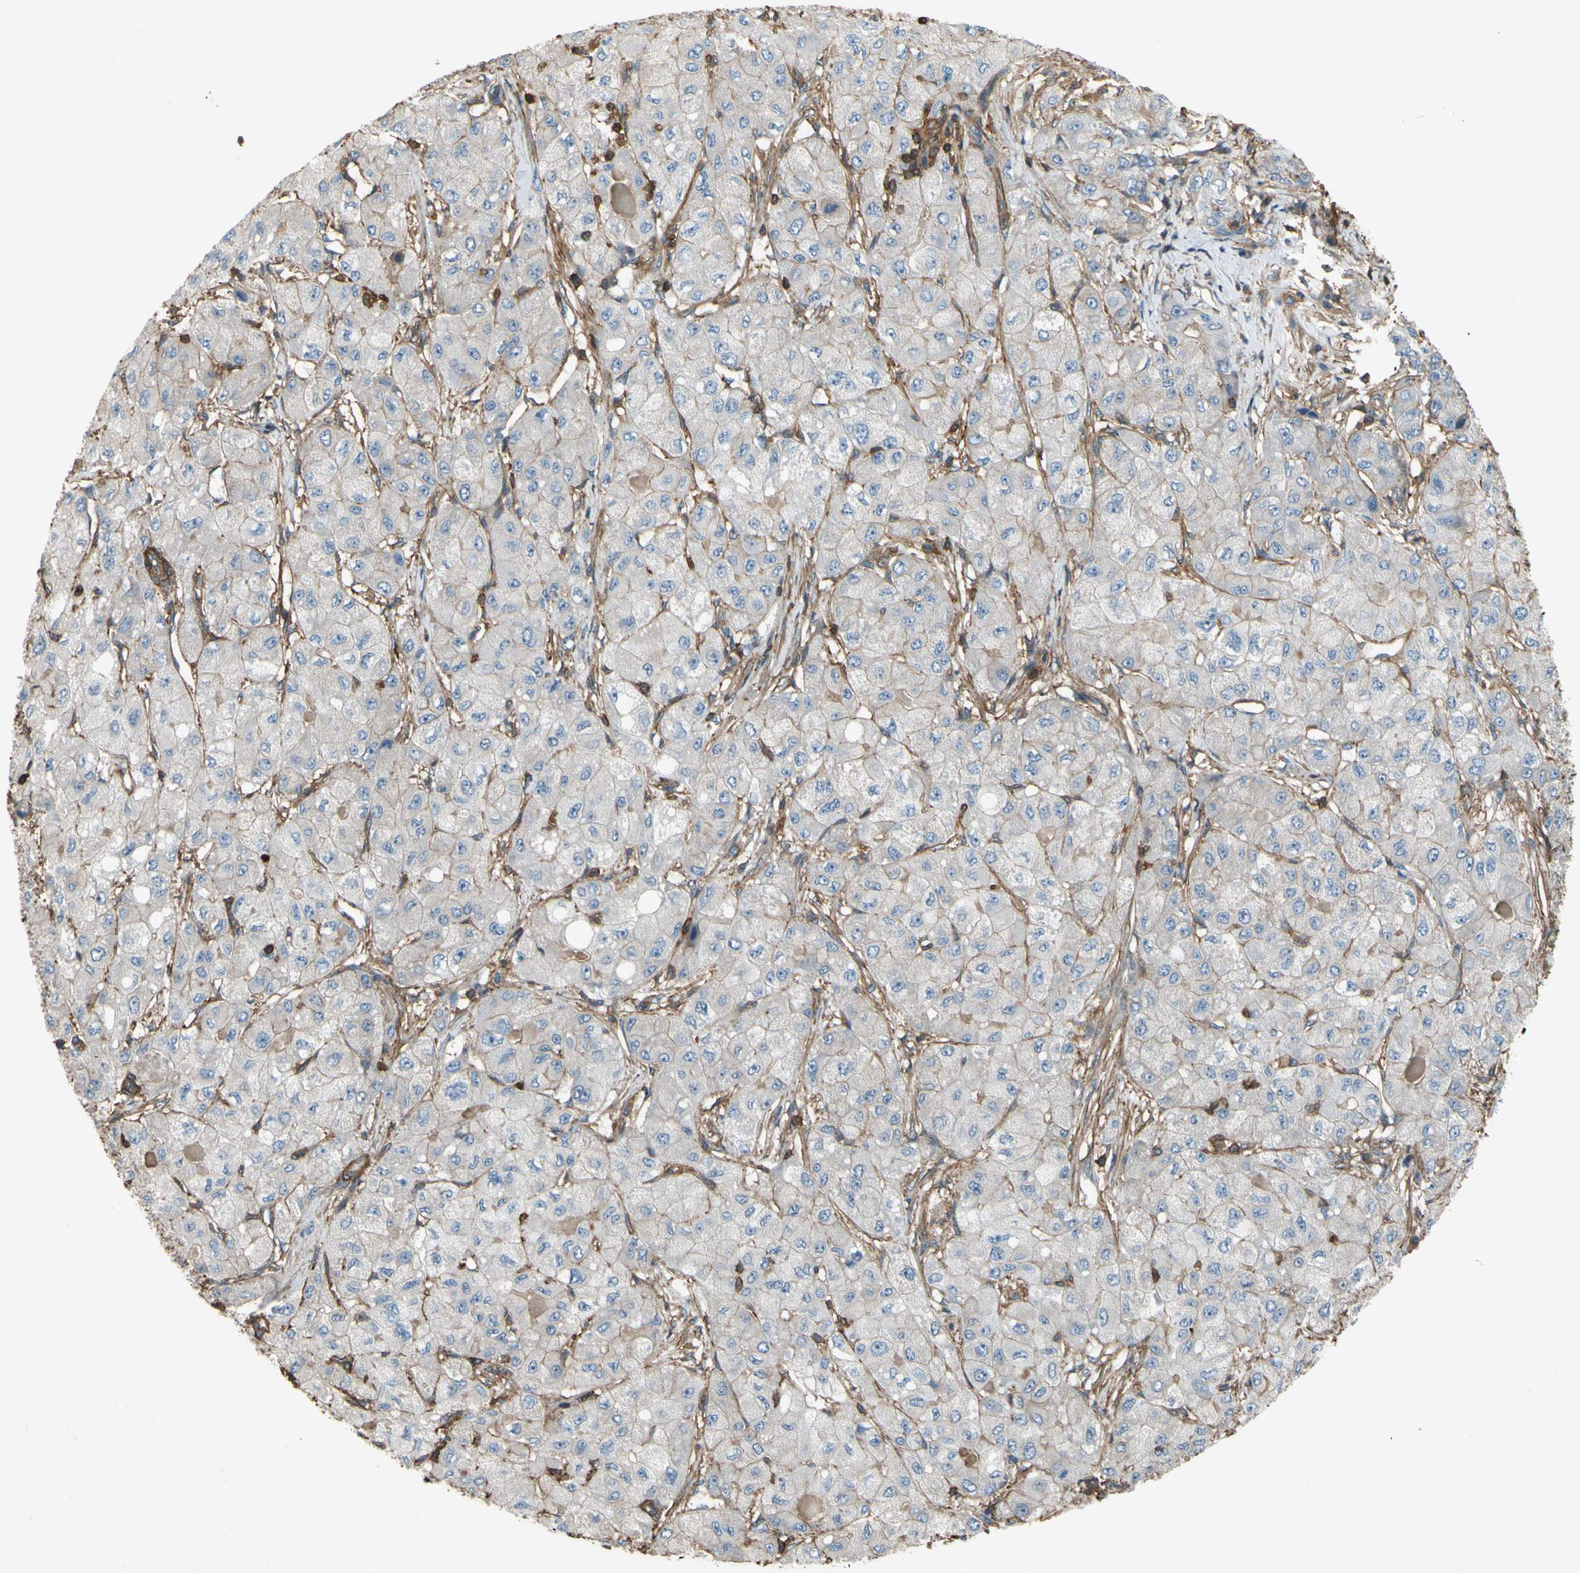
{"staining": {"intensity": "negative", "quantity": "none", "location": "none"}, "tissue": "liver cancer", "cell_type": "Tumor cells", "image_type": "cancer", "snomed": [{"axis": "morphology", "description": "Carcinoma, Hepatocellular, NOS"}, {"axis": "topography", "description": "Liver"}], "caption": "IHC image of human liver hepatocellular carcinoma stained for a protein (brown), which reveals no staining in tumor cells.", "gene": "ADD3", "patient": {"sex": "male", "age": 80}}